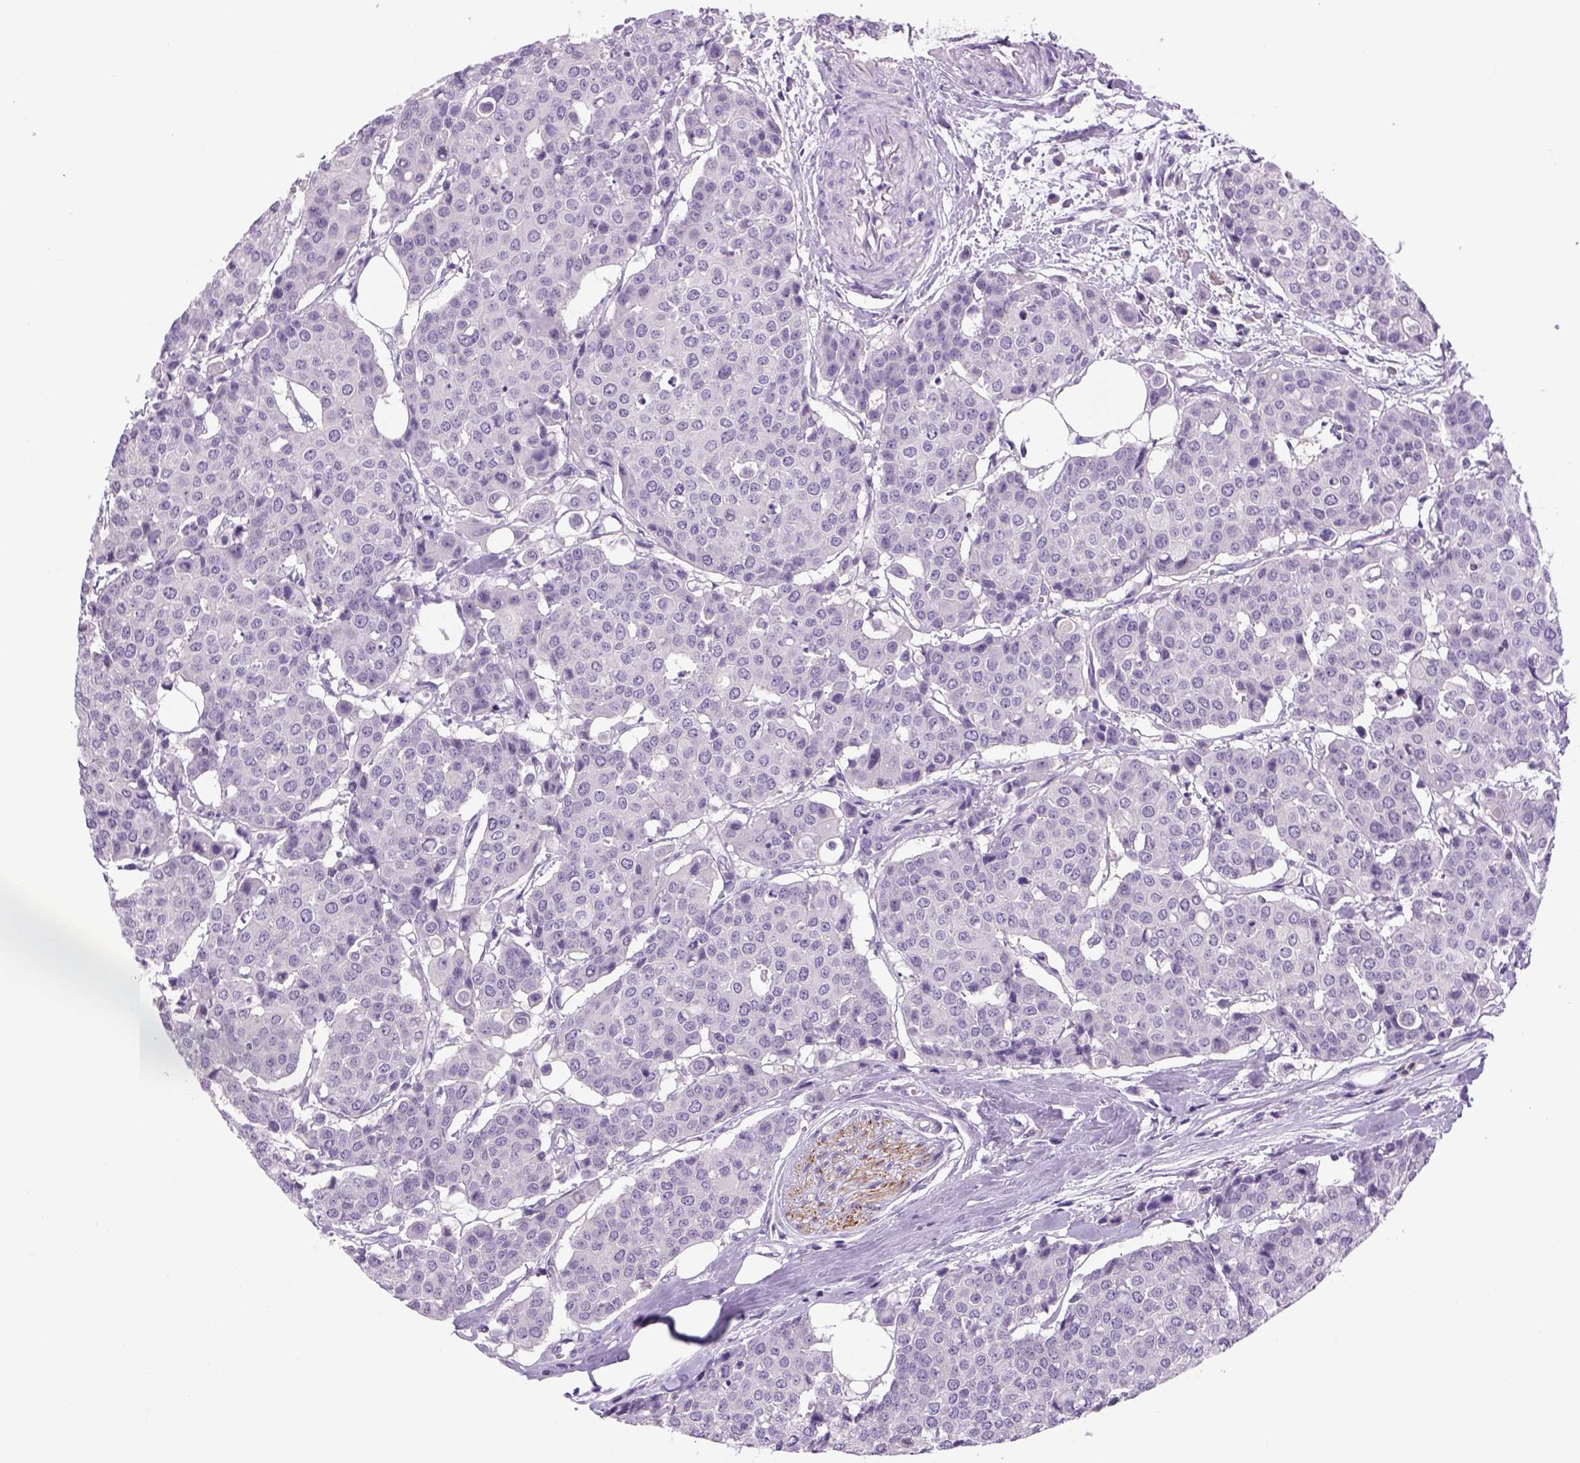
{"staining": {"intensity": "negative", "quantity": "none", "location": "none"}, "tissue": "carcinoid", "cell_type": "Tumor cells", "image_type": "cancer", "snomed": [{"axis": "morphology", "description": "Carcinoid, malignant, NOS"}, {"axis": "topography", "description": "Colon"}], "caption": "This histopathology image is of carcinoid stained with immunohistochemistry (IHC) to label a protein in brown with the nuclei are counter-stained blue. There is no positivity in tumor cells. (DAB (3,3'-diaminobenzidine) IHC visualized using brightfield microscopy, high magnification).", "gene": "DBH", "patient": {"sex": "male", "age": 81}}